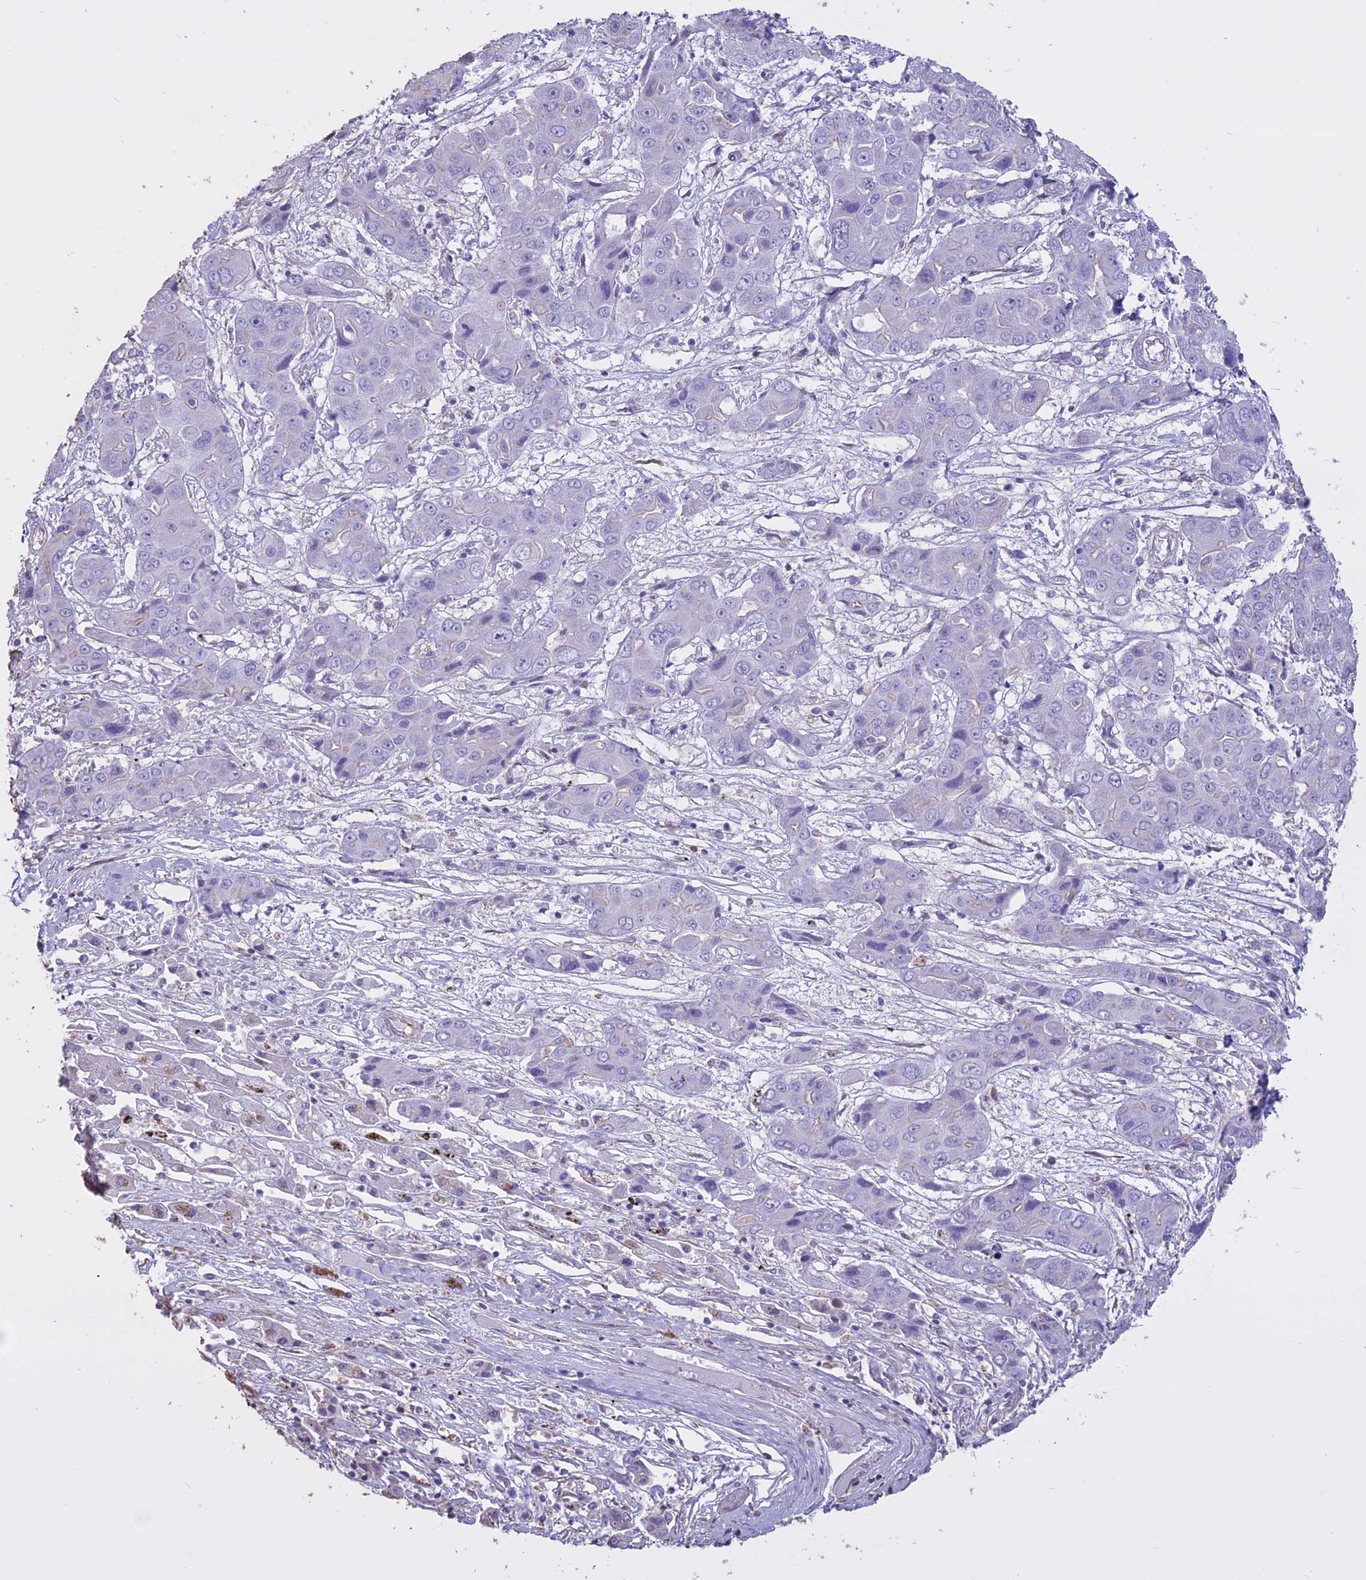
{"staining": {"intensity": "negative", "quantity": "none", "location": "none"}, "tissue": "liver cancer", "cell_type": "Tumor cells", "image_type": "cancer", "snomed": [{"axis": "morphology", "description": "Cholangiocarcinoma"}, {"axis": "topography", "description": "Liver"}], "caption": "DAB (3,3'-diaminobenzidine) immunohistochemical staining of human cholangiocarcinoma (liver) demonstrates no significant staining in tumor cells.", "gene": "CCDC148", "patient": {"sex": "male", "age": 67}}